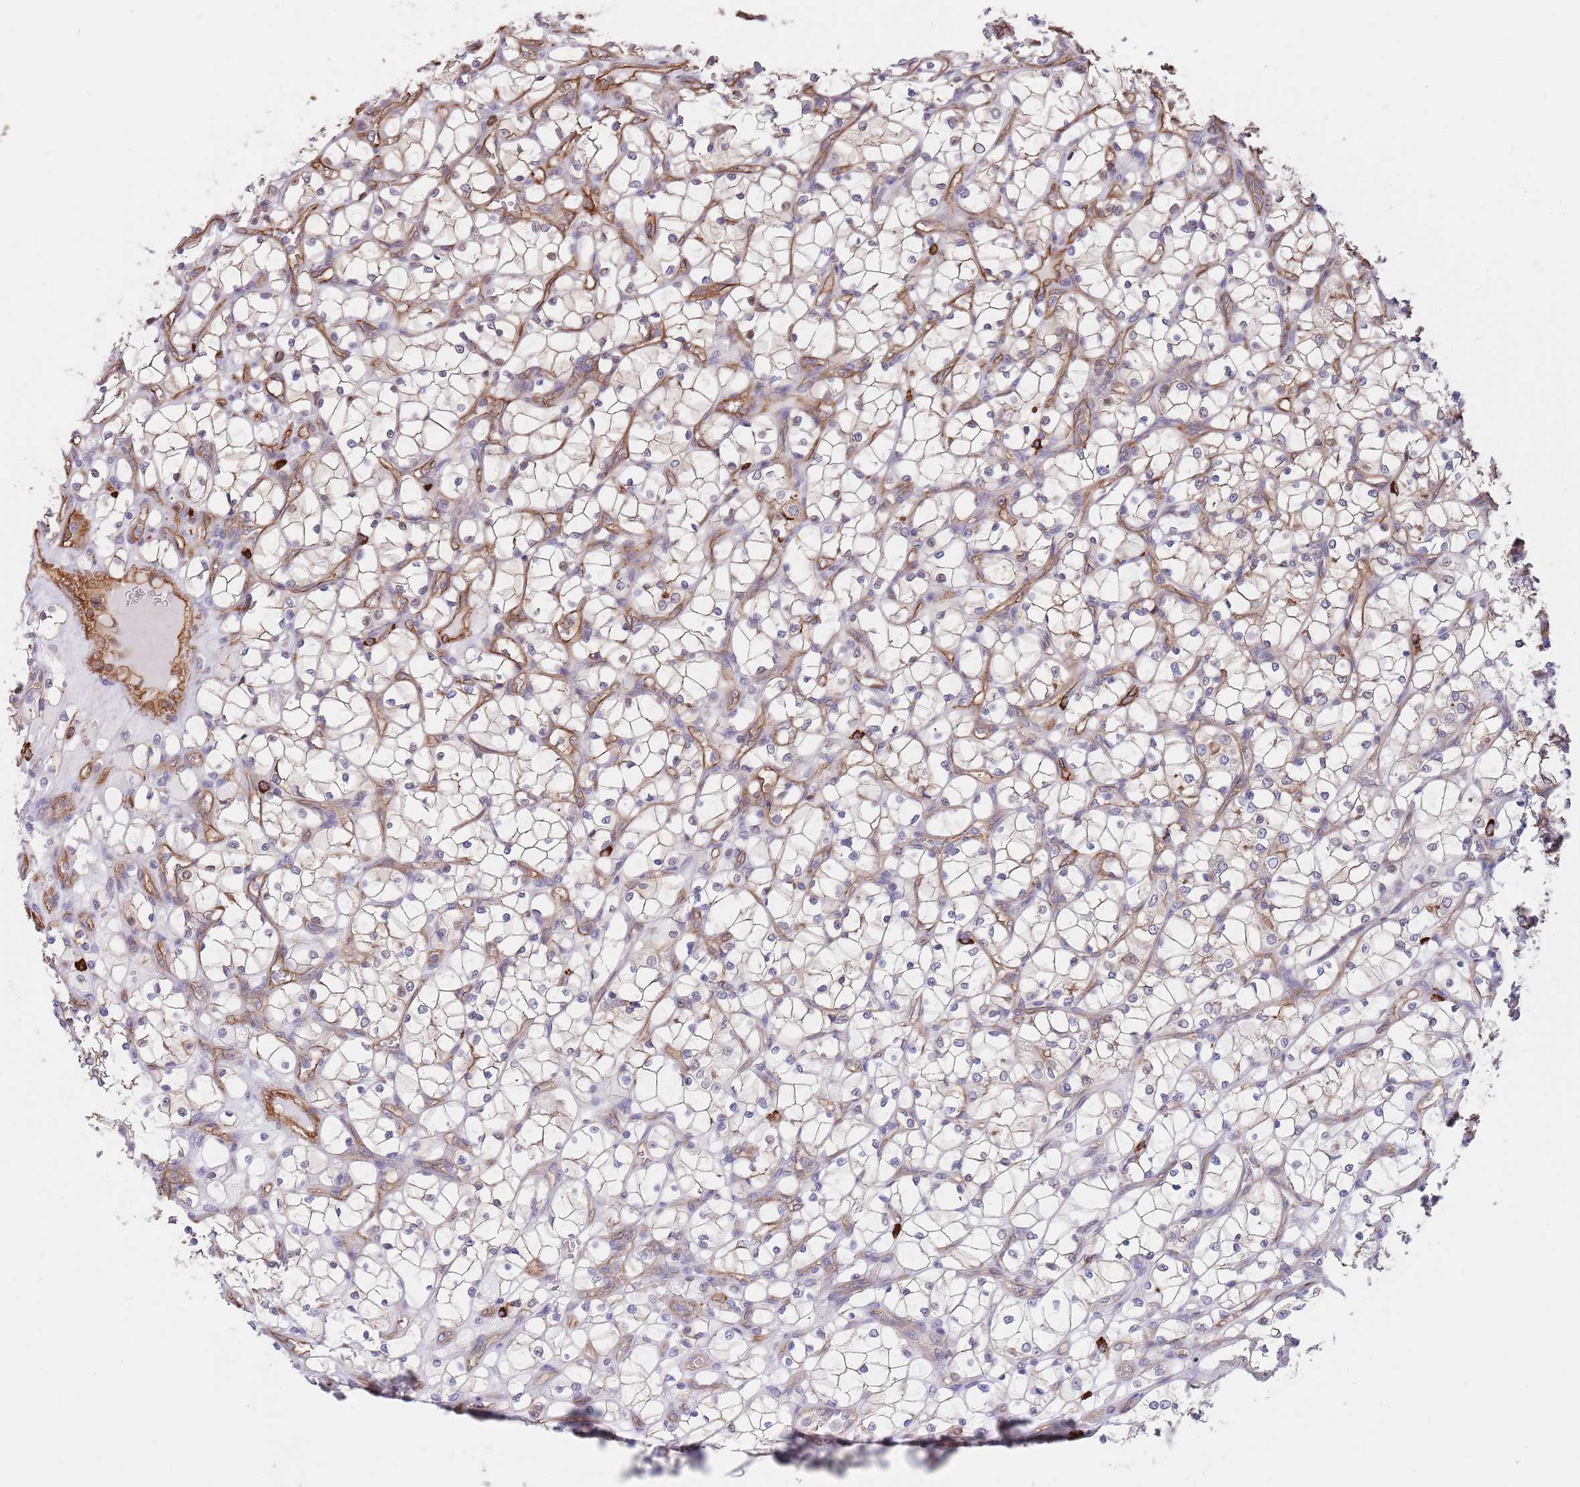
{"staining": {"intensity": "weak", "quantity": "25%-75%", "location": "cytoplasmic/membranous"}, "tissue": "renal cancer", "cell_type": "Tumor cells", "image_type": "cancer", "snomed": [{"axis": "morphology", "description": "Adenocarcinoma, NOS"}, {"axis": "topography", "description": "Kidney"}], "caption": "This is a micrograph of IHC staining of renal cancer (adenocarcinoma), which shows weak staining in the cytoplasmic/membranous of tumor cells.", "gene": "BPNT1", "patient": {"sex": "female", "age": 69}}